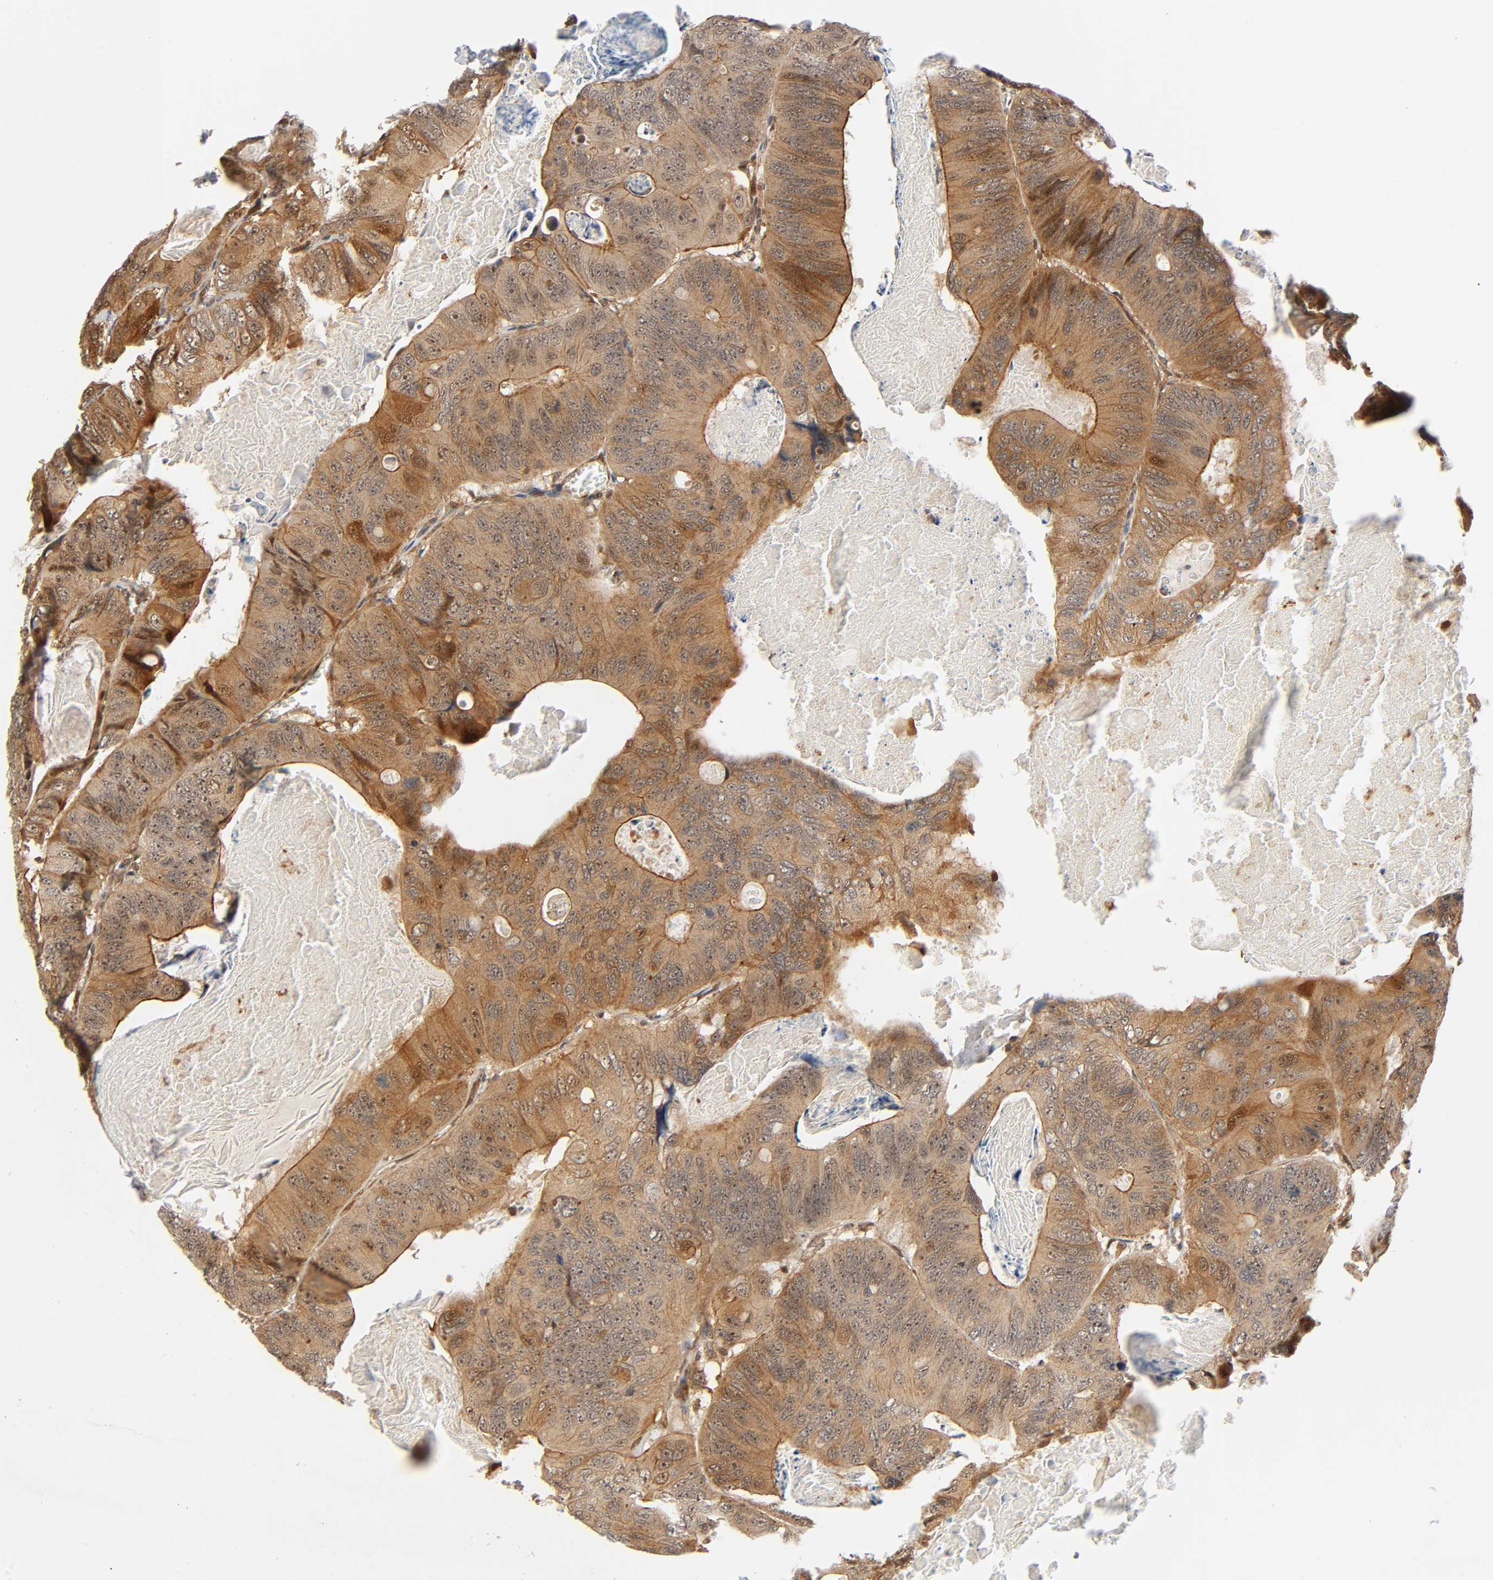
{"staining": {"intensity": "moderate", "quantity": ">75%", "location": "cytoplasmic/membranous"}, "tissue": "colorectal cancer", "cell_type": "Tumor cells", "image_type": "cancer", "snomed": [{"axis": "morphology", "description": "Adenocarcinoma, NOS"}, {"axis": "topography", "description": "Colon"}], "caption": "Immunohistochemistry (IHC) histopathology image of colorectal adenocarcinoma stained for a protein (brown), which reveals medium levels of moderate cytoplasmic/membranous expression in about >75% of tumor cells.", "gene": "IQCJ-SCHIP1", "patient": {"sex": "female", "age": 55}}